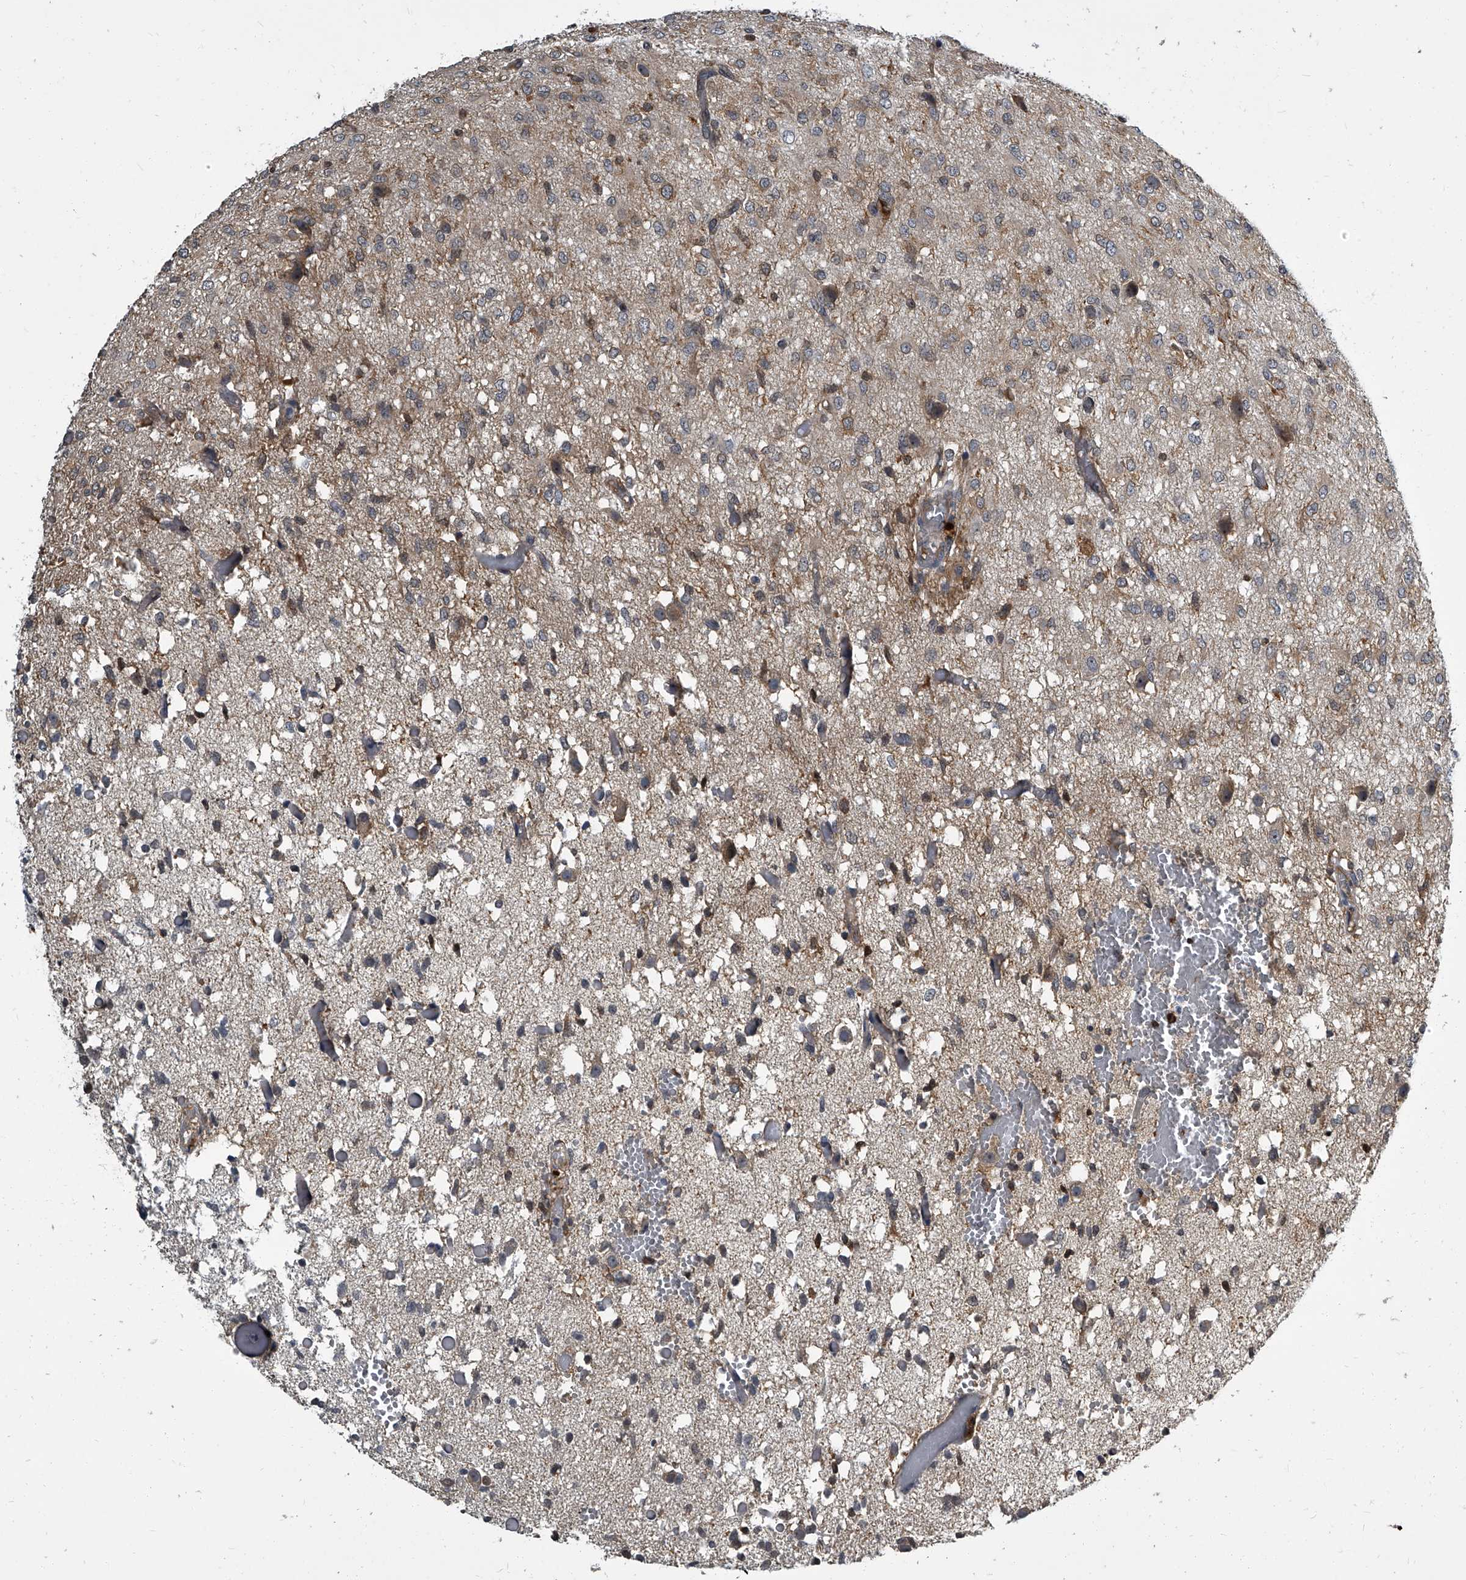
{"staining": {"intensity": "weak", "quantity": ">75%", "location": "cytoplasmic/membranous"}, "tissue": "glioma", "cell_type": "Tumor cells", "image_type": "cancer", "snomed": [{"axis": "morphology", "description": "Glioma, malignant, High grade"}, {"axis": "topography", "description": "Brain"}], "caption": "This micrograph exhibits IHC staining of human malignant high-grade glioma, with low weak cytoplasmic/membranous expression in approximately >75% of tumor cells.", "gene": "CDV3", "patient": {"sex": "female", "age": 59}}